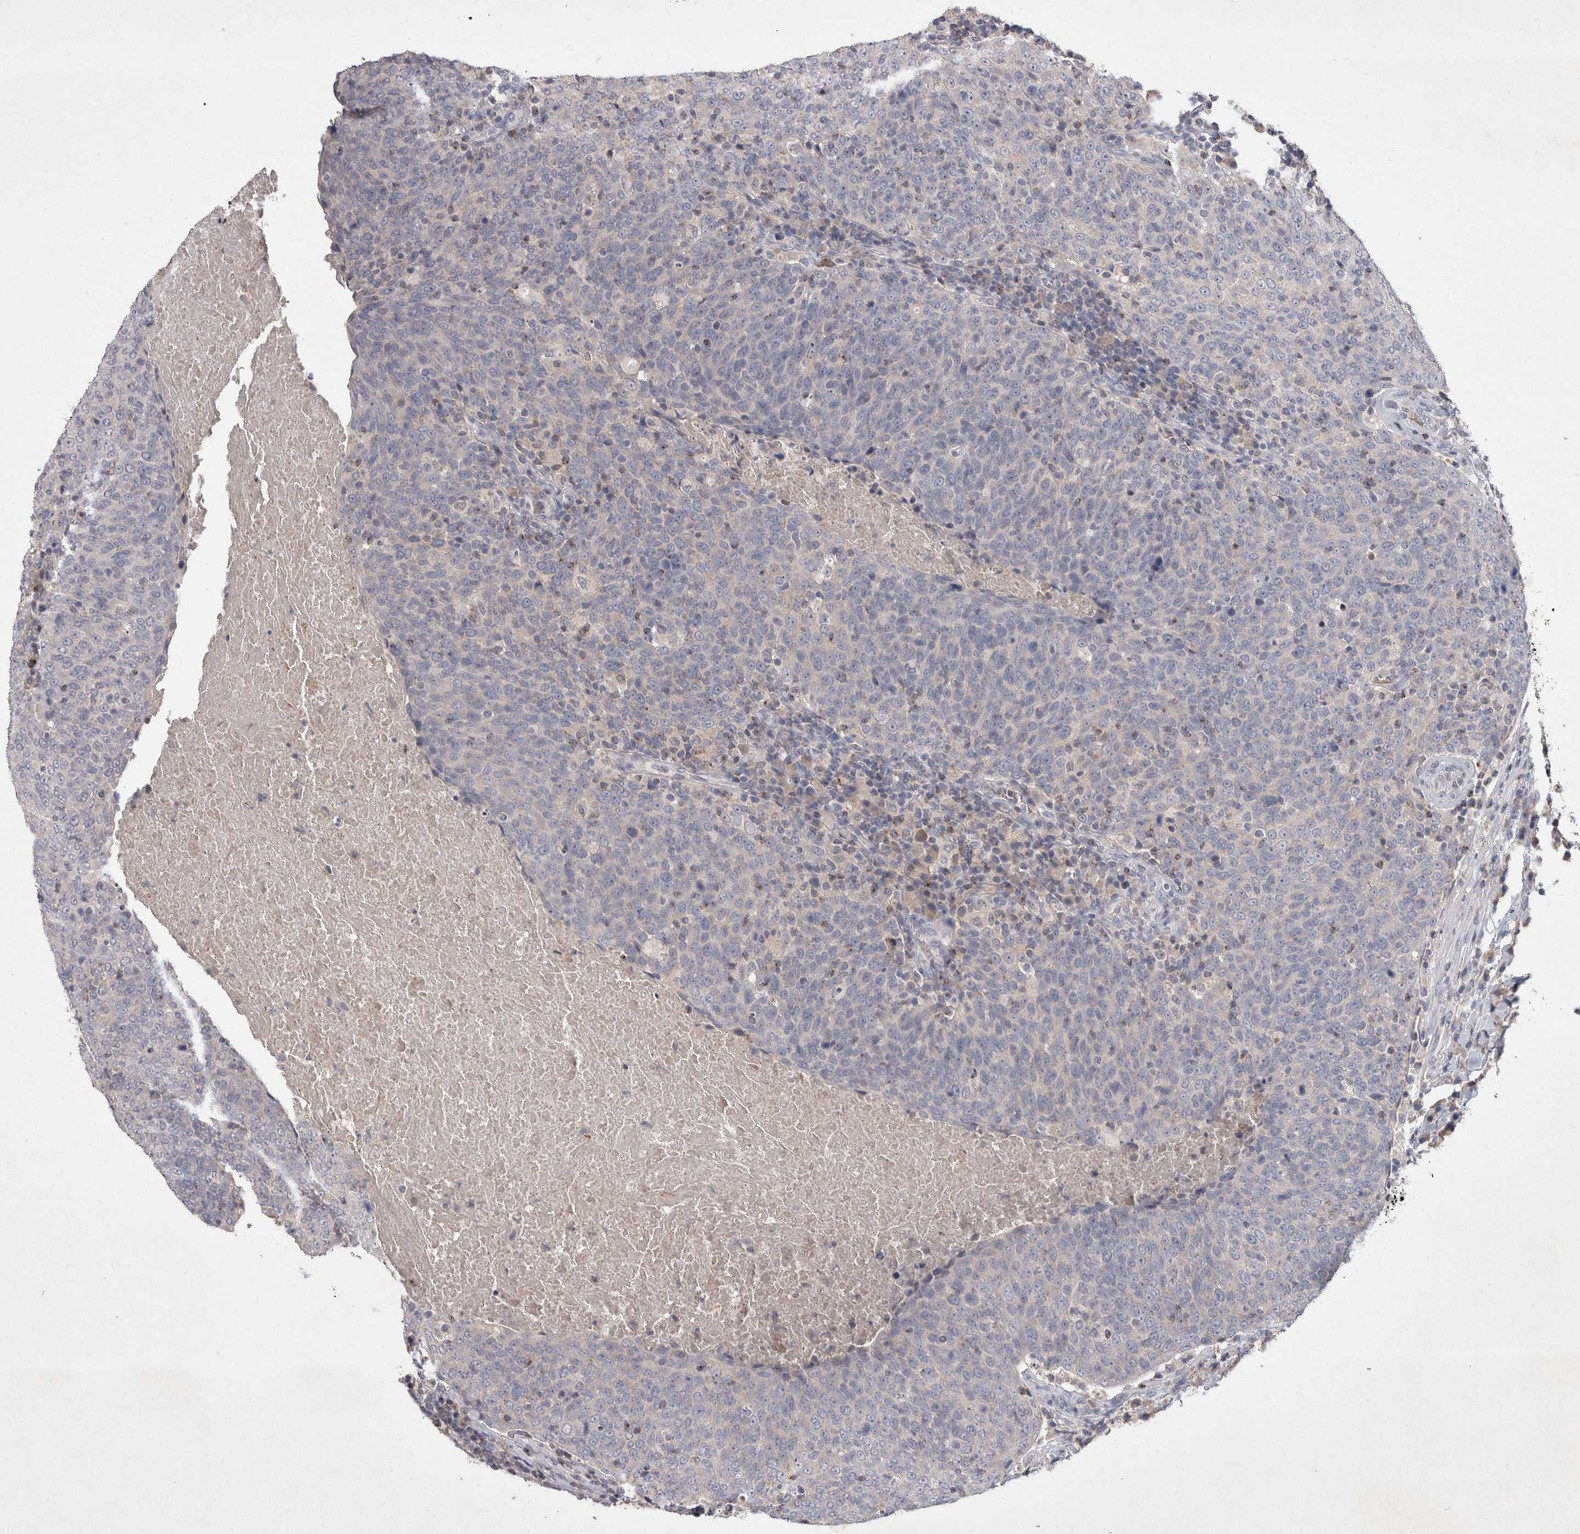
{"staining": {"intensity": "negative", "quantity": "none", "location": "none"}, "tissue": "head and neck cancer", "cell_type": "Tumor cells", "image_type": "cancer", "snomed": [{"axis": "morphology", "description": "Squamous cell carcinoma, NOS"}, {"axis": "morphology", "description": "Squamous cell carcinoma, metastatic, NOS"}, {"axis": "topography", "description": "Lymph node"}, {"axis": "topography", "description": "Head-Neck"}], "caption": "Immunohistochemistry (IHC) image of neoplastic tissue: human head and neck cancer (squamous cell carcinoma) stained with DAB (3,3'-diaminobenzidine) shows no significant protein staining in tumor cells. (Stains: DAB immunohistochemistry (IHC) with hematoxylin counter stain, Microscopy: brightfield microscopy at high magnification).", "gene": "TNFSF14", "patient": {"sex": "male", "age": 62}}